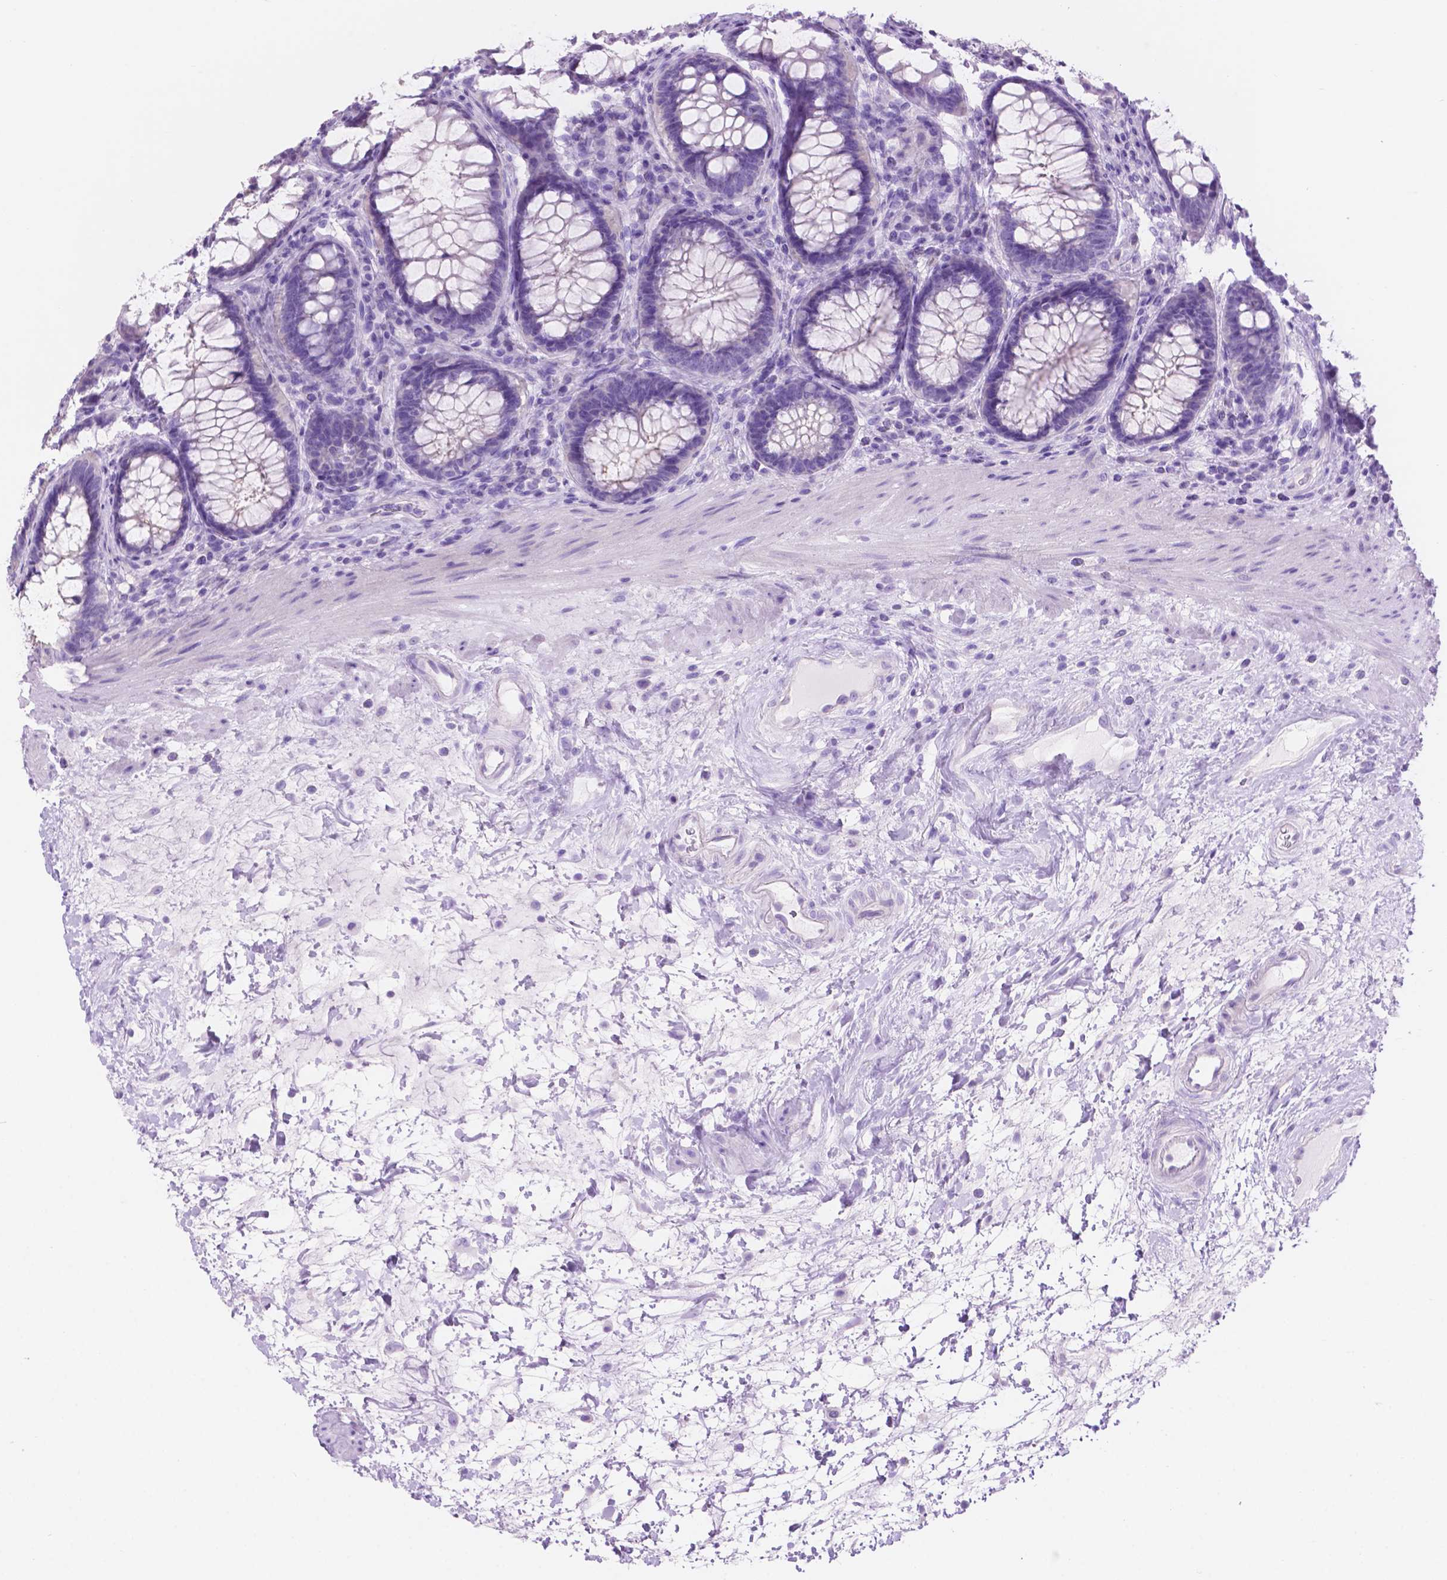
{"staining": {"intensity": "weak", "quantity": "<25%", "location": "cytoplasmic/membranous"}, "tissue": "rectum", "cell_type": "Glandular cells", "image_type": "normal", "snomed": [{"axis": "morphology", "description": "Normal tissue, NOS"}, {"axis": "topography", "description": "Rectum"}], "caption": "Human rectum stained for a protein using IHC exhibits no staining in glandular cells.", "gene": "IGFN1", "patient": {"sex": "male", "age": 72}}